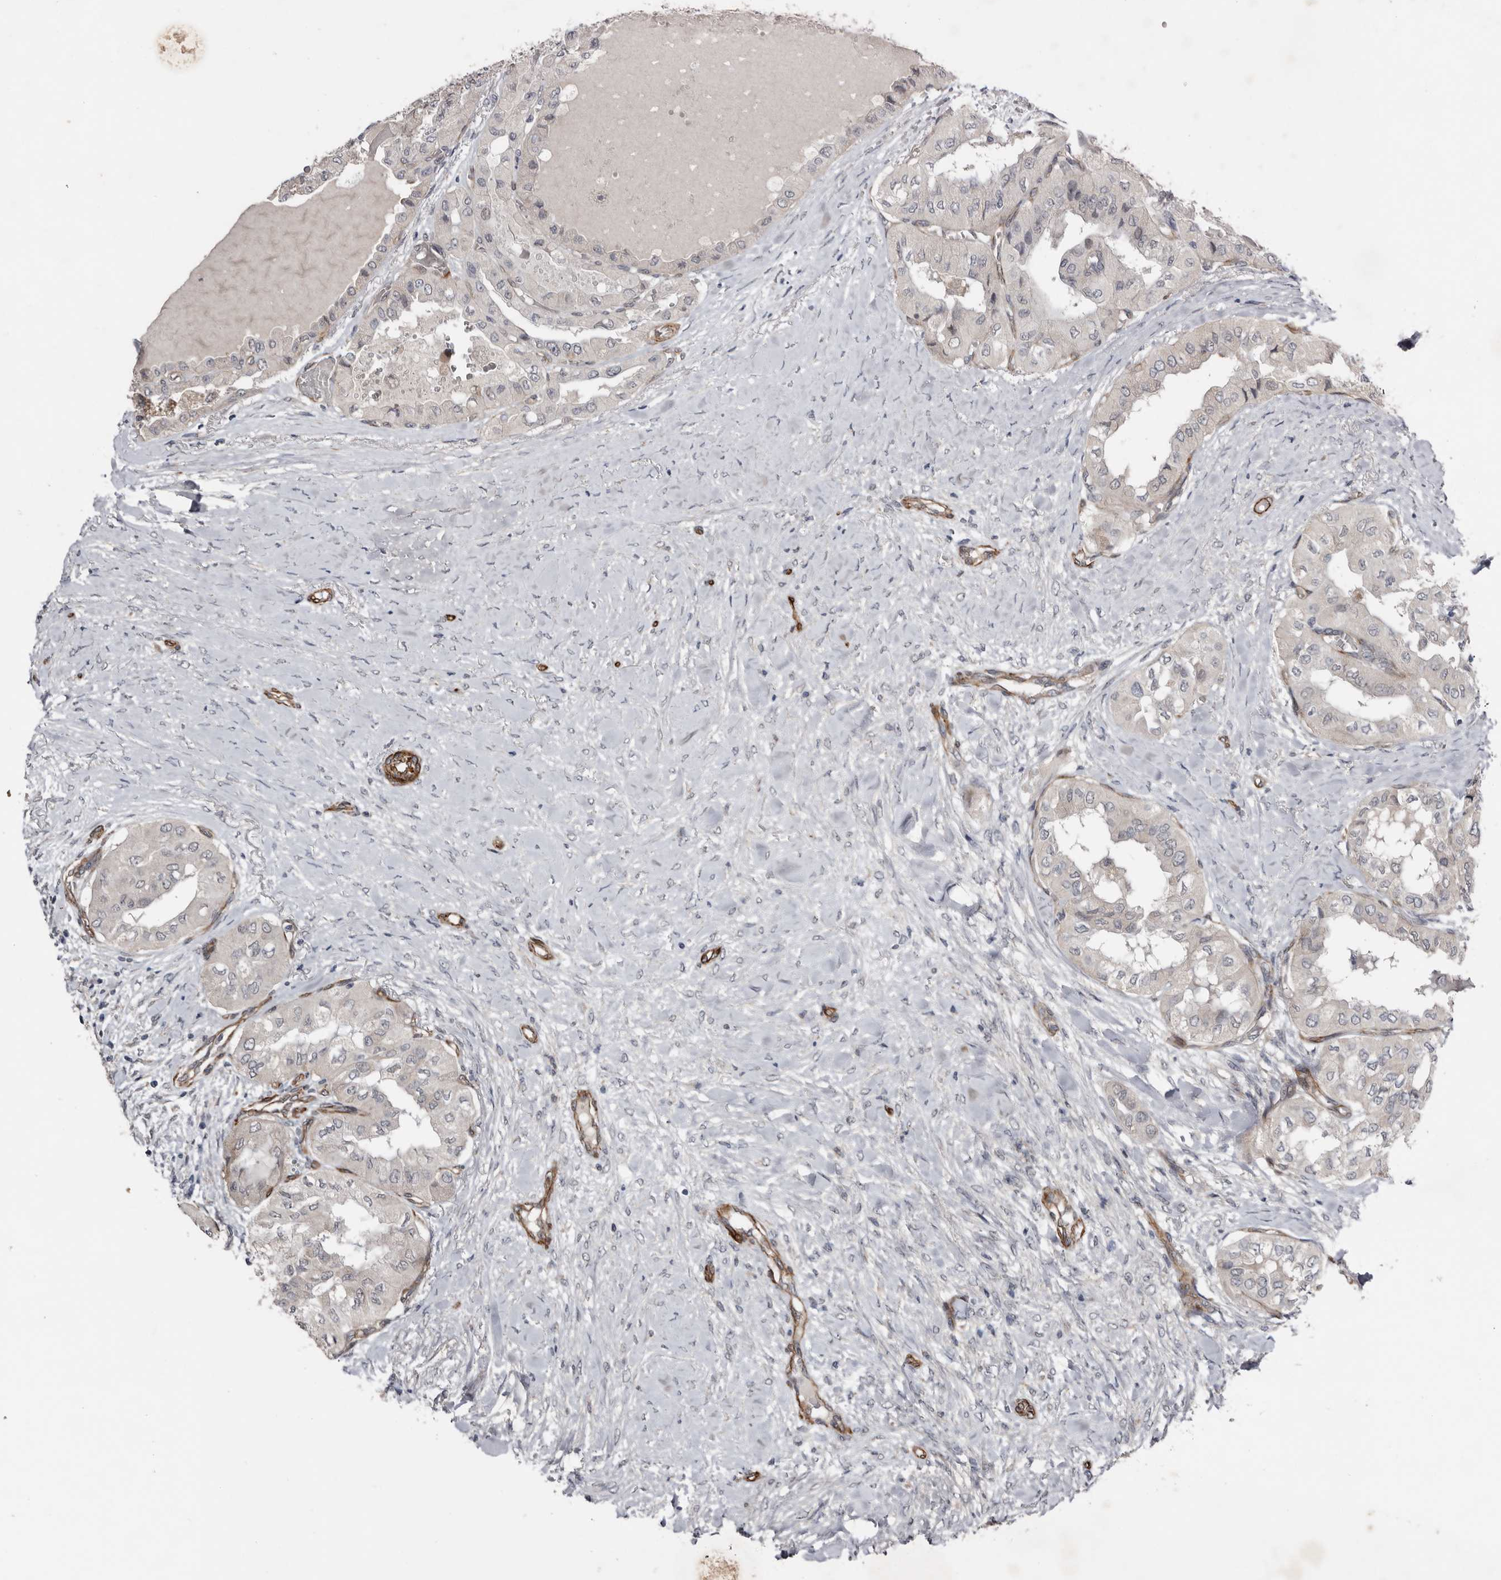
{"staining": {"intensity": "negative", "quantity": "none", "location": "none"}, "tissue": "thyroid cancer", "cell_type": "Tumor cells", "image_type": "cancer", "snomed": [{"axis": "morphology", "description": "Papillary adenocarcinoma, NOS"}, {"axis": "topography", "description": "Thyroid gland"}], "caption": "Immunohistochemical staining of human thyroid cancer (papillary adenocarcinoma) shows no significant expression in tumor cells.", "gene": "RANBP17", "patient": {"sex": "female", "age": 59}}